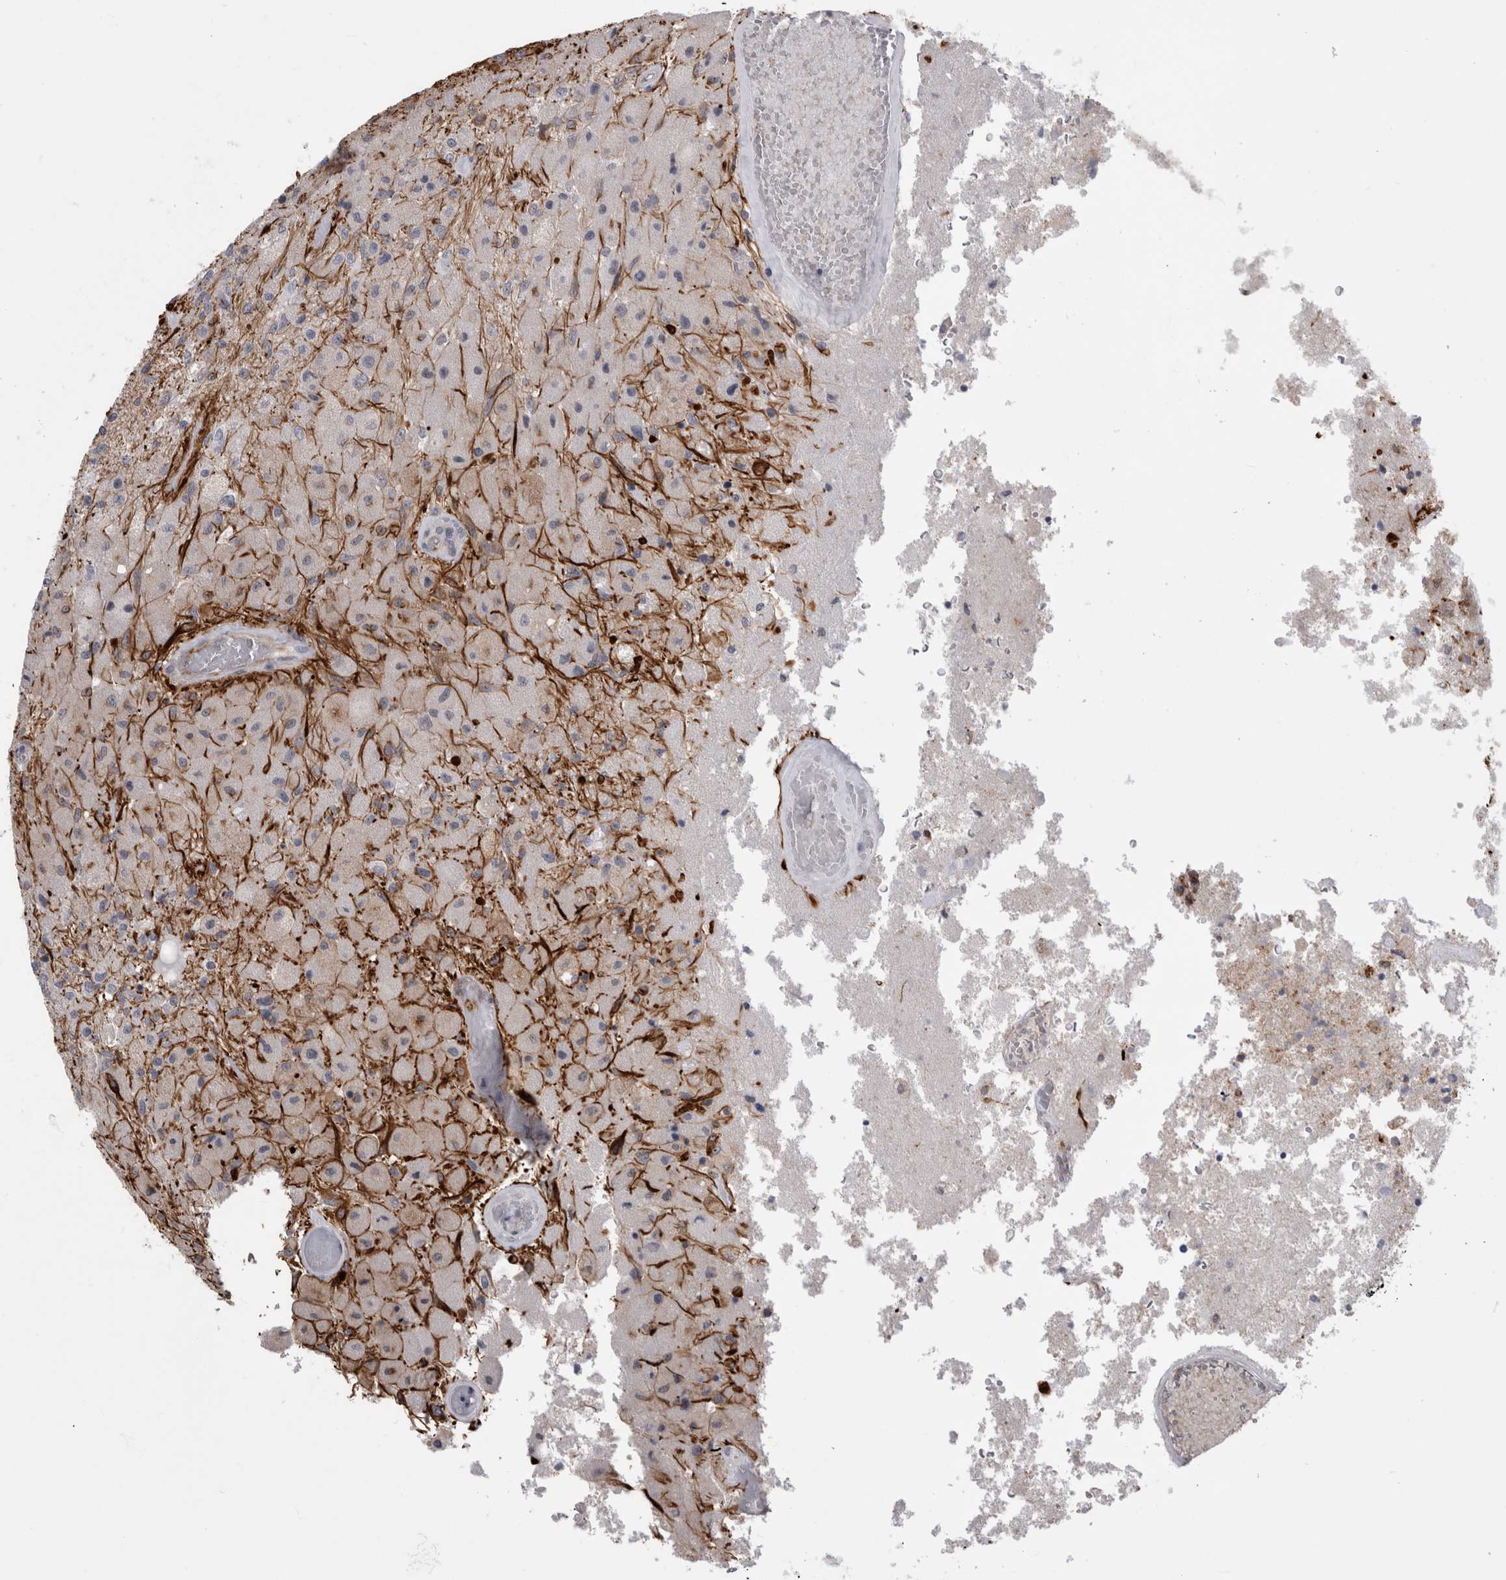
{"staining": {"intensity": "weak", "quantity": "<25%", "location": "cytoplasmic/membranous"}, "tissue": "glioma", "cell_type": "Tumor cells", "image_type": "cancer", "snomed": [{"axis": "morphology", "description": "Normal tissue, NOS"}, {"axis": "morphology", "description": "Glioma, malignant, High grade"}, {"axis": "topography", "description": "Cerebral cortex"}], "caption": "Protein analysis of glioma reveals no significant positivity in tumor cells.", "gene": "FAM83H", "patient": {"sex": "male", "age": 77}}